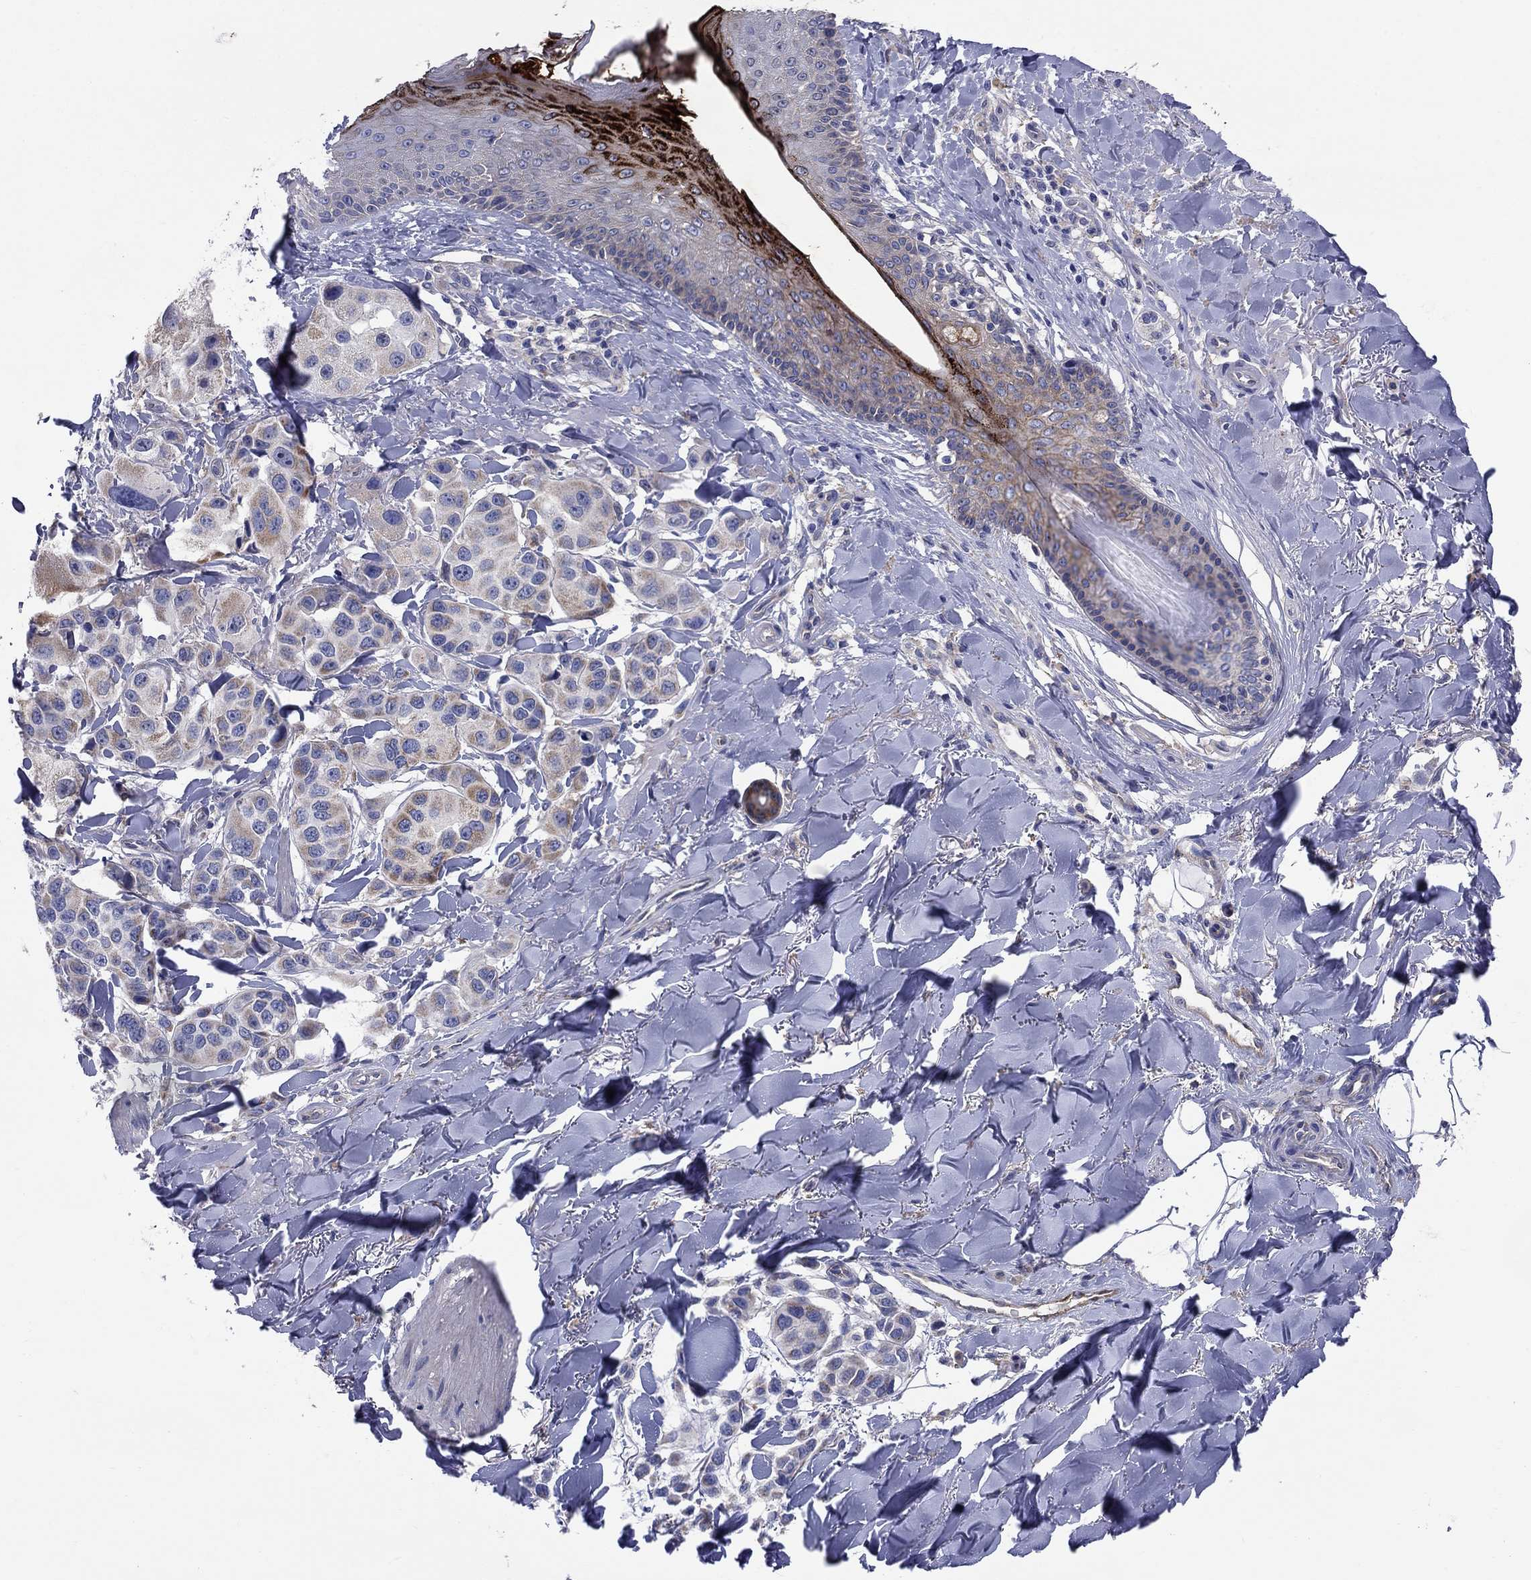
{"staining": {"intensity": "weak", "quantity": "<25%", "location": "cytoplasmic/membranous"}, "tissue": "melanoma", "cell_type": "Tumor cells", "image_type": "cancer", "snomed": [{"axis": "morphology", "description": "Malignant melanoma, NOS"}, {"axis": "topography", "description": "Skin"}], "caption": "Immunohistochemistry (IHC) of malignant melanoma demonstrates no expression in tumor cells. (DAB immunohistochemistry (IHC), high magnification).", "gene": "EMP2", "patient": {"sex": "male", "age": 57}}